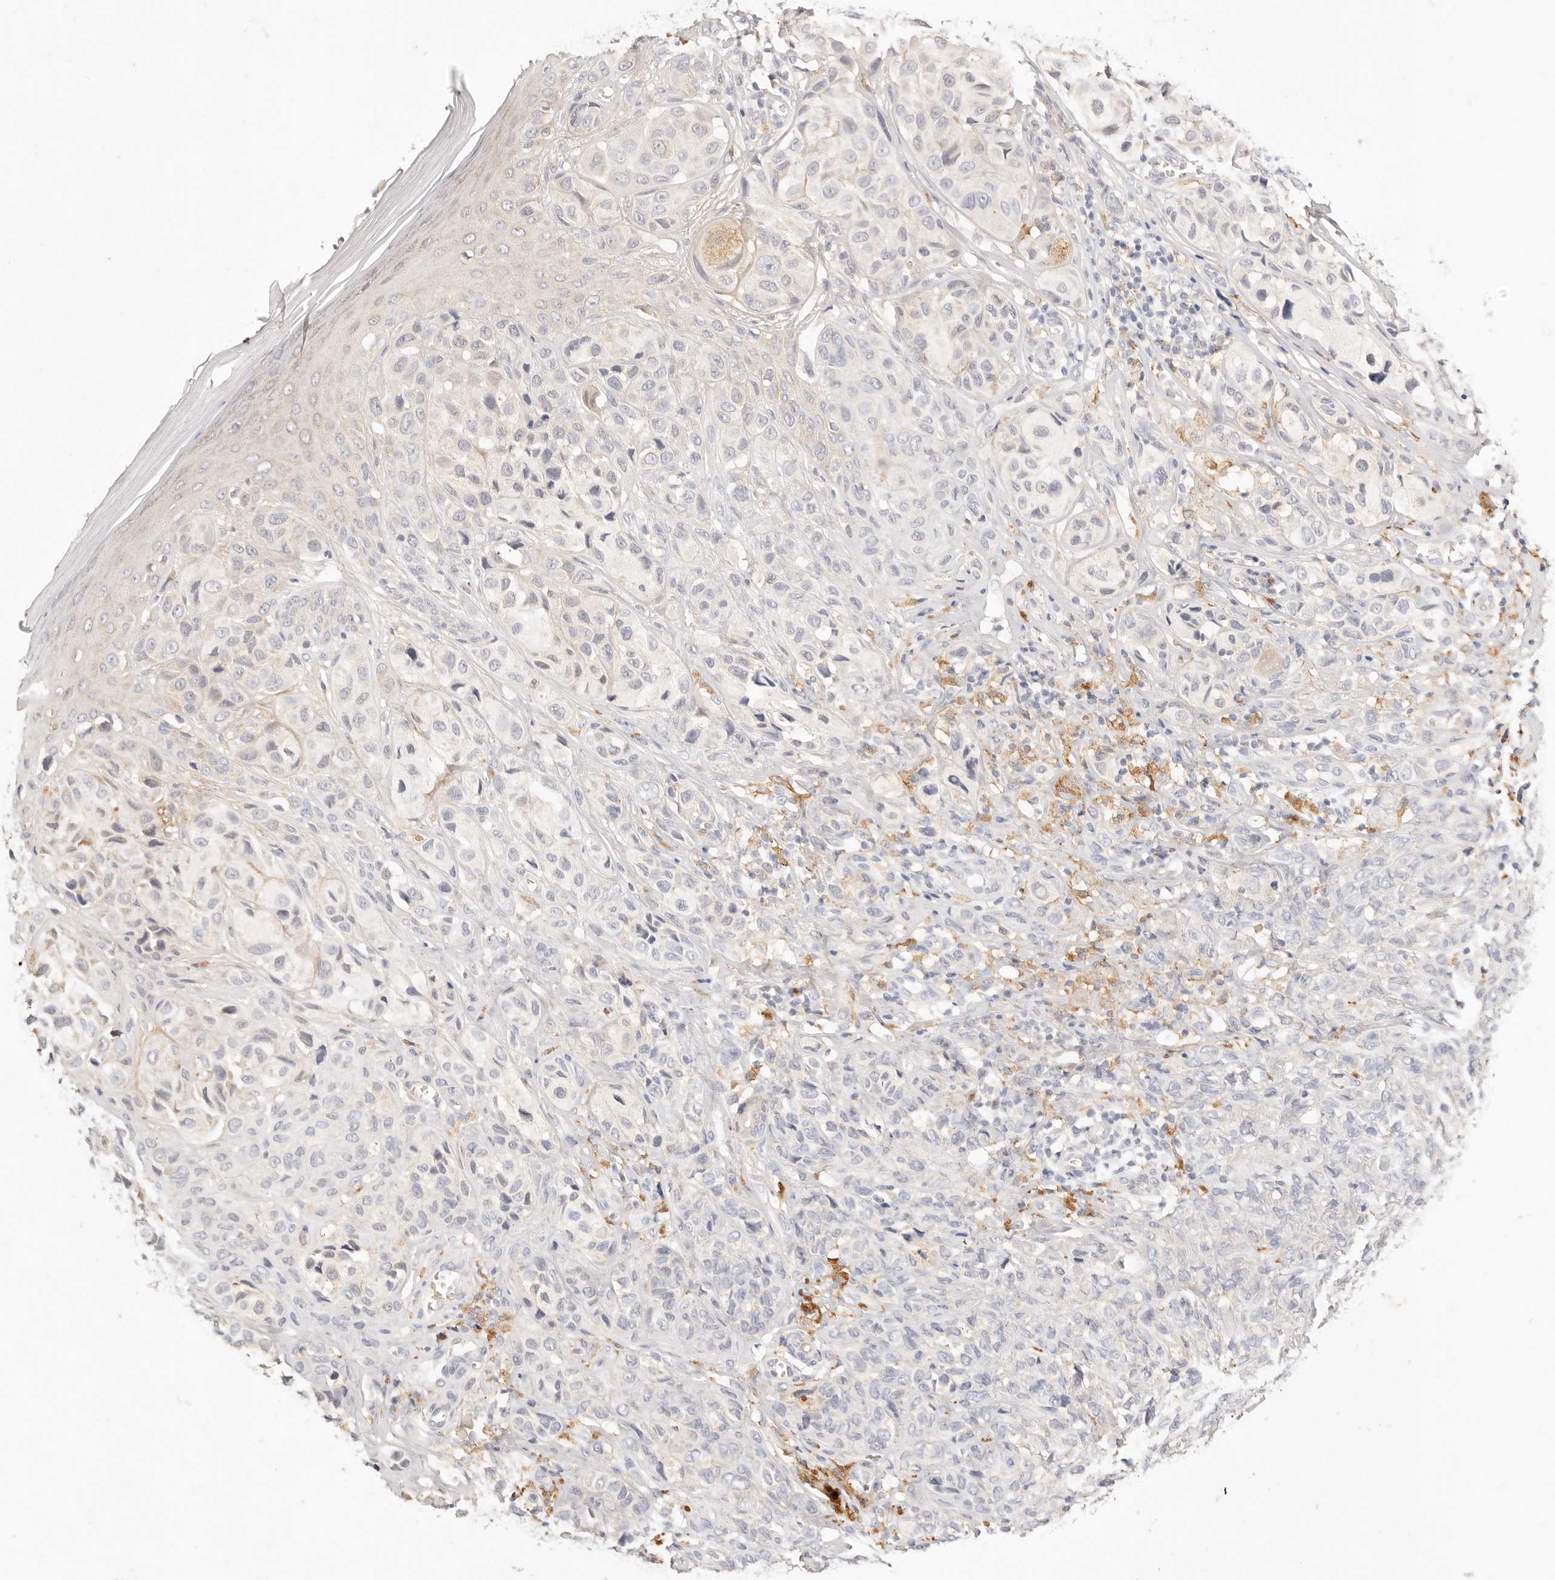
{"staining": {"intensity": "negative", "quantity": "none", "location": "none"}, "tissue": "melanoma", "cell_type": "Tumor cells", "image_type": "cancer", "snomed": [{"axis": "morphology", "description": "Malignant melanoma, NOS"}, {"axis": "topography", "description": "Skin"}], "caption": "Melanoma was stained to show a protein in brown. There is no significant staining in tumor cells.", "gene": "HK2", "patient": {"sex": "female", "age": 58}}